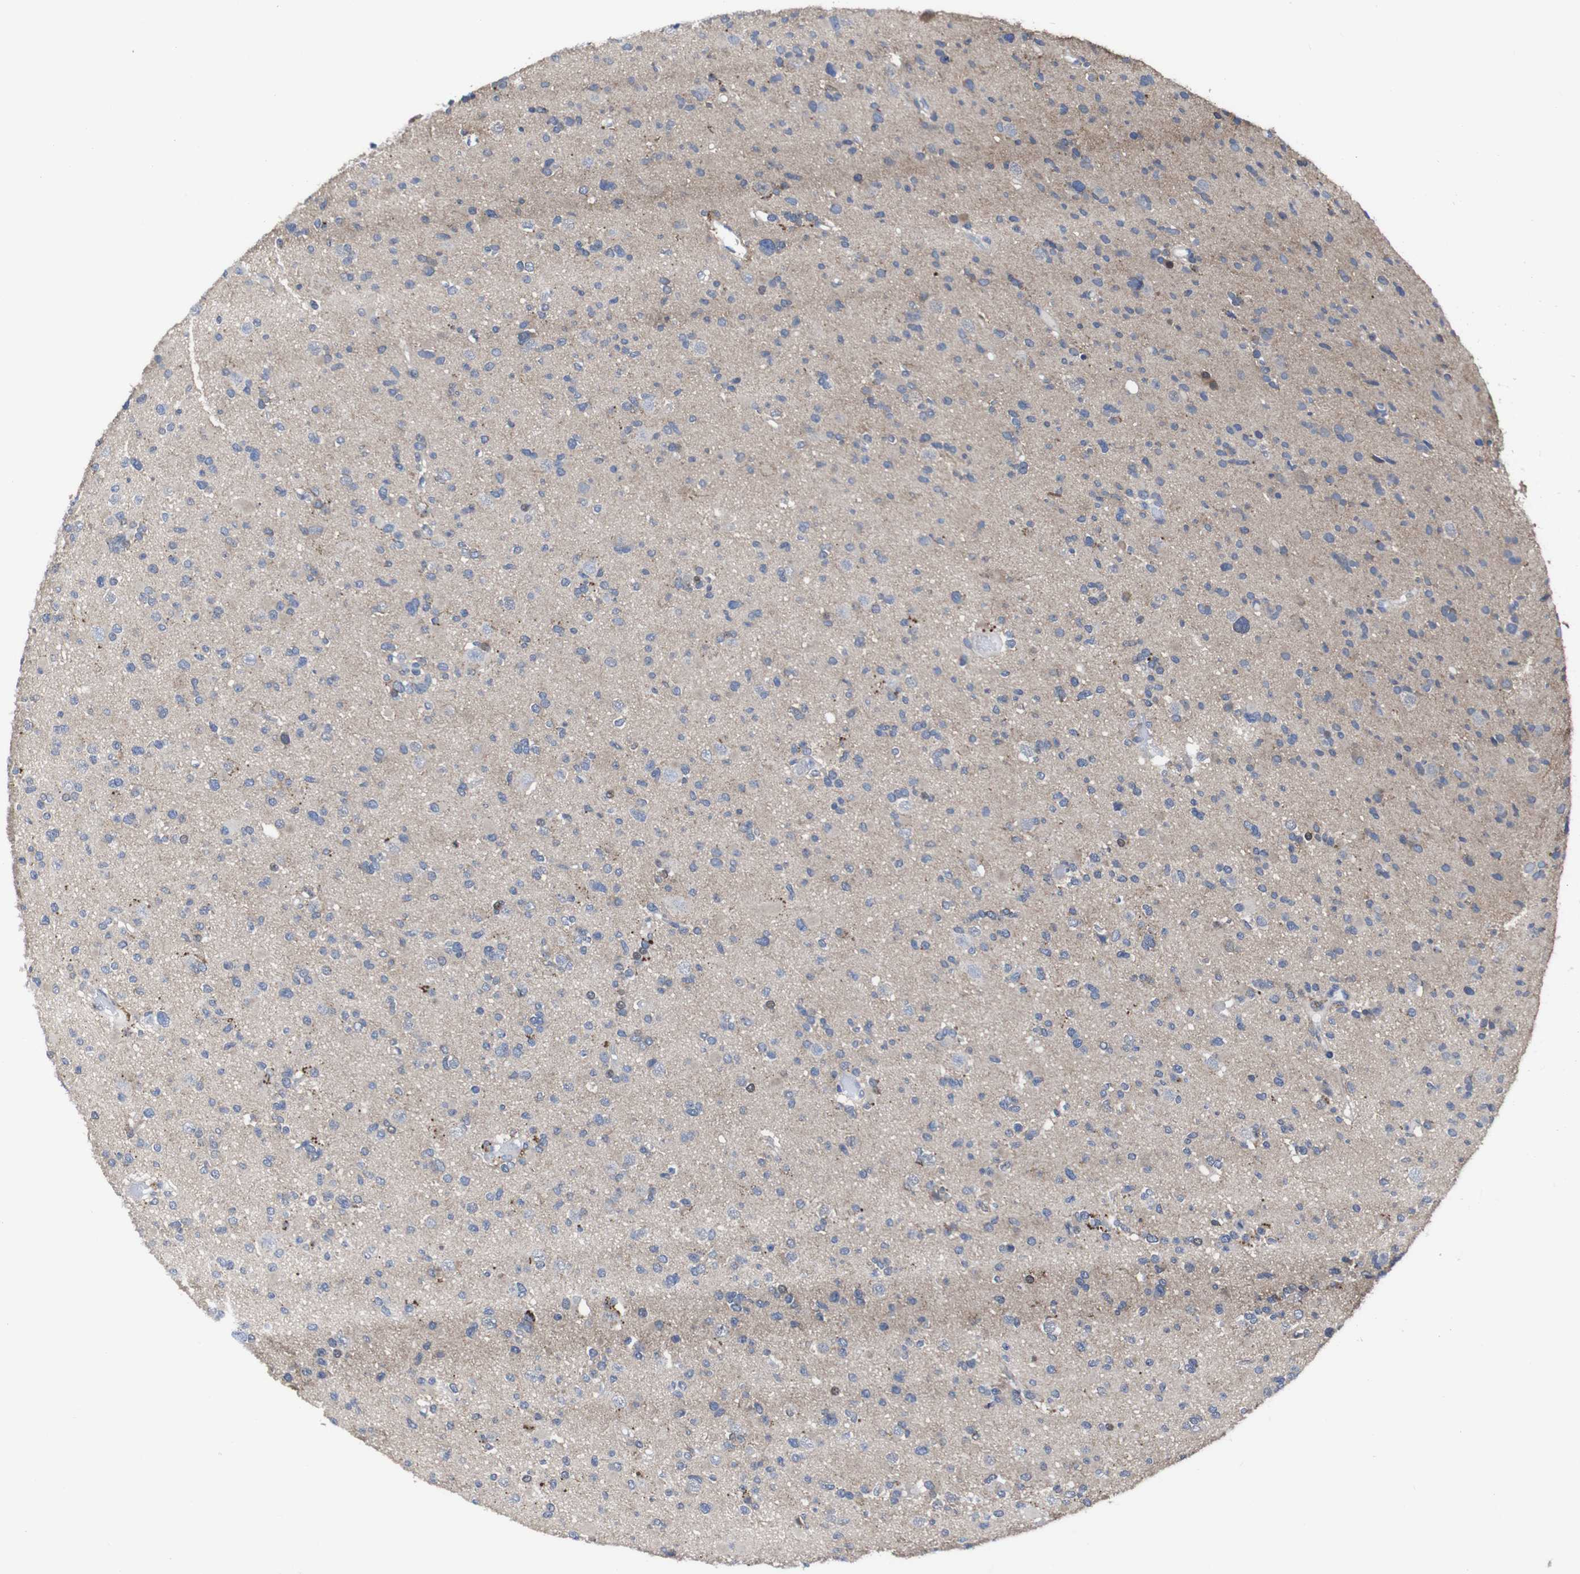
{"staining": {"intensity": "negative", "quantity": "none", "location": "none"}, "tissue": "glioma", "cell_type": "Tumor cells", "image_type": "cancer", "snomed": [{"axis": "morphology", "description": "Glioma, malignant, Low grade"}, {"axis": "topography", "description": "Brain"}], "caption": "Glioma was stained to show a protein in brown. There is no significant positivity in tumor cells. (Immunohistochemistry, brightfield microscopy, high magnification).", "gene": "SEMA4B", "patient": {"sex": "female", "age": 22}}